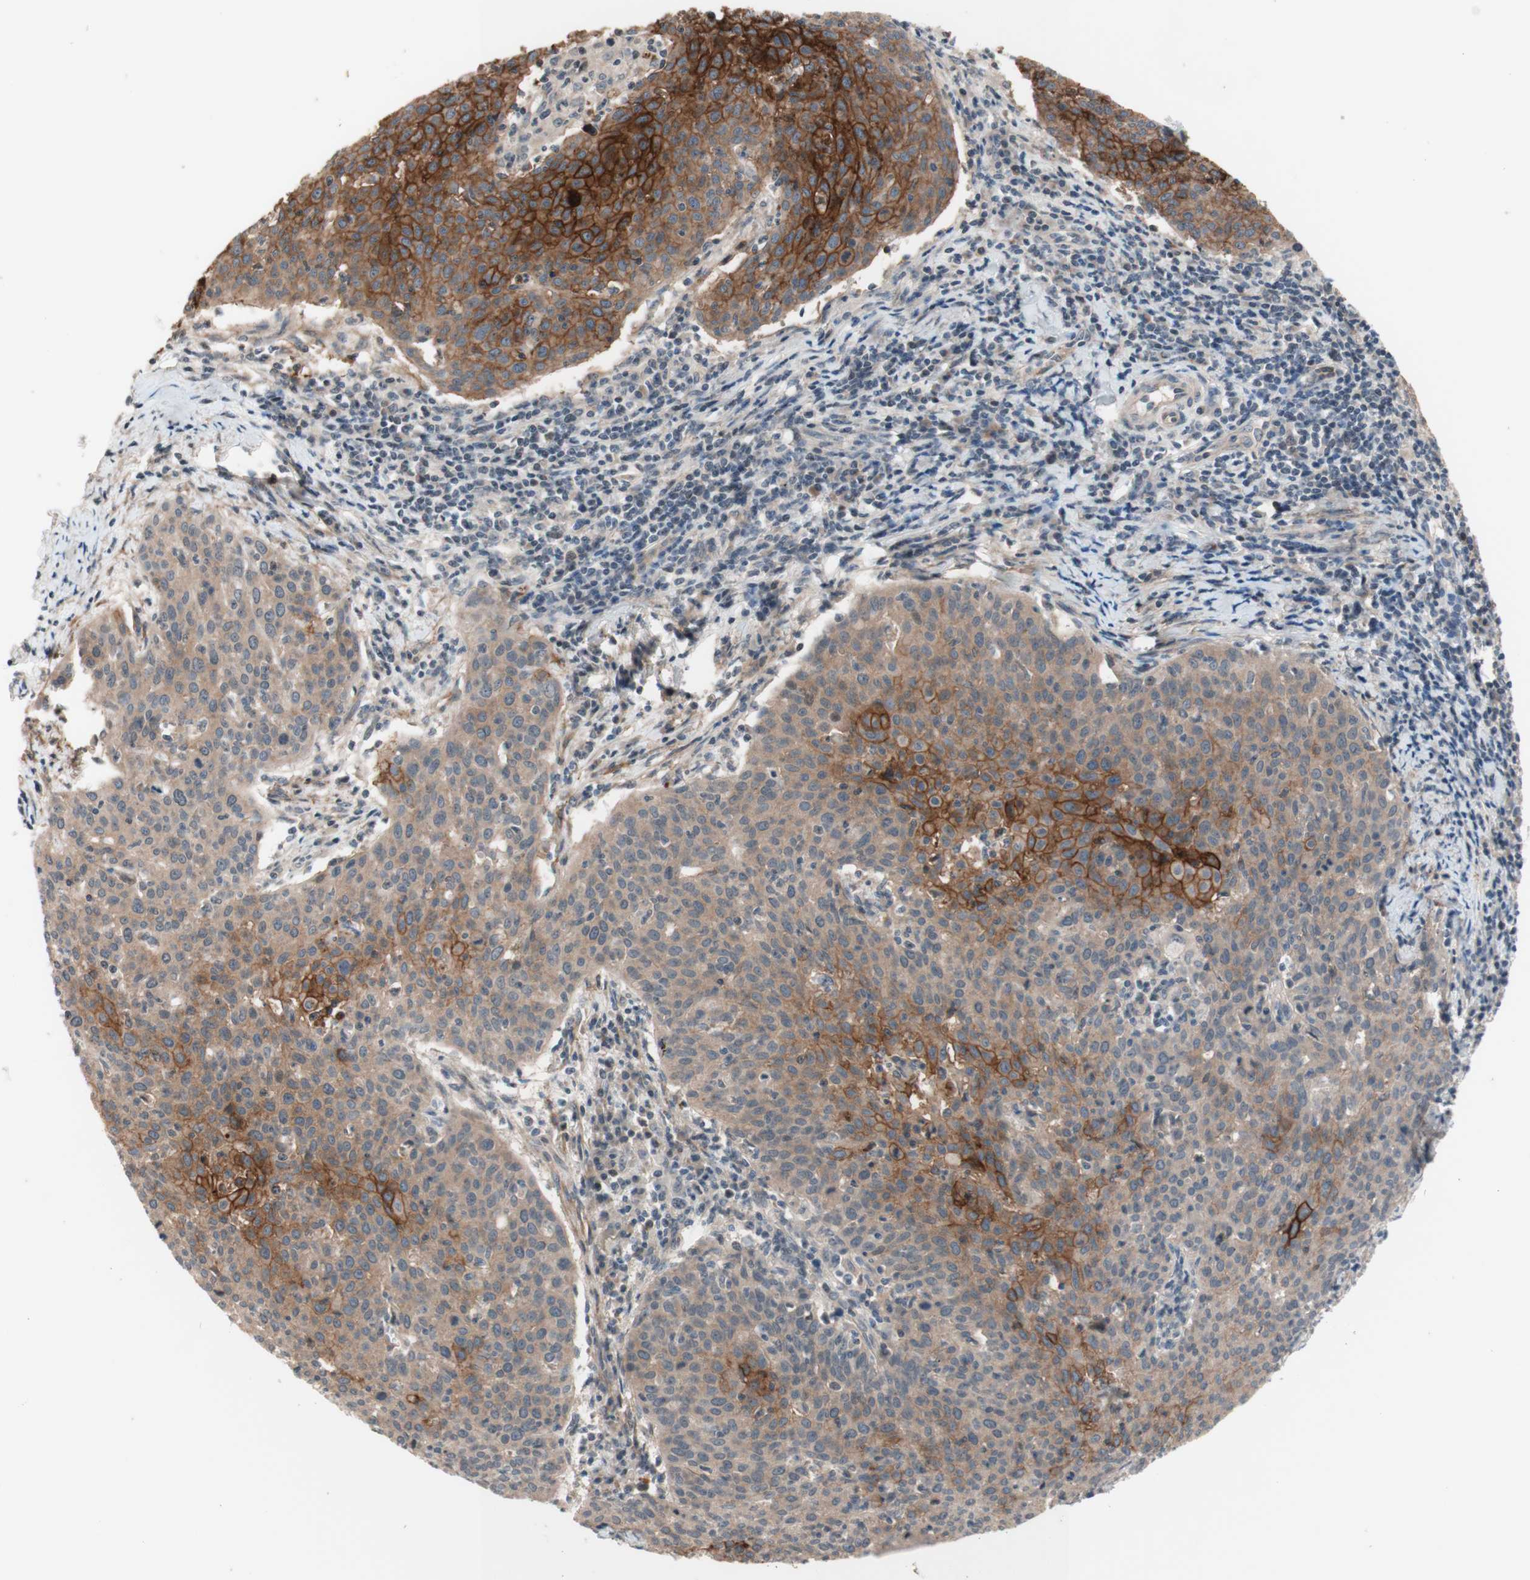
{"staining": {"intensity": "strong", "quantity": "25%-75%", "location": "cytoplasmic/membranous"}, "tissue": "cervical cancer", "cell_type": "Tumor cells", "image_type": "cancer", "snomed": [{"axis": "morphology", "description": "Squamous cell carcinoma, NOS"}, {"axis": "topography", "description": "Cervix"}], "caption": "Protein expression analysis of cervical squamous cell carcinoma demonstrates strong cytoplasmic/membranous staining in approximately 25%-75% of tumor cells.", "gene": "CD55", "patient": {"sex": "female", "age": 38}}